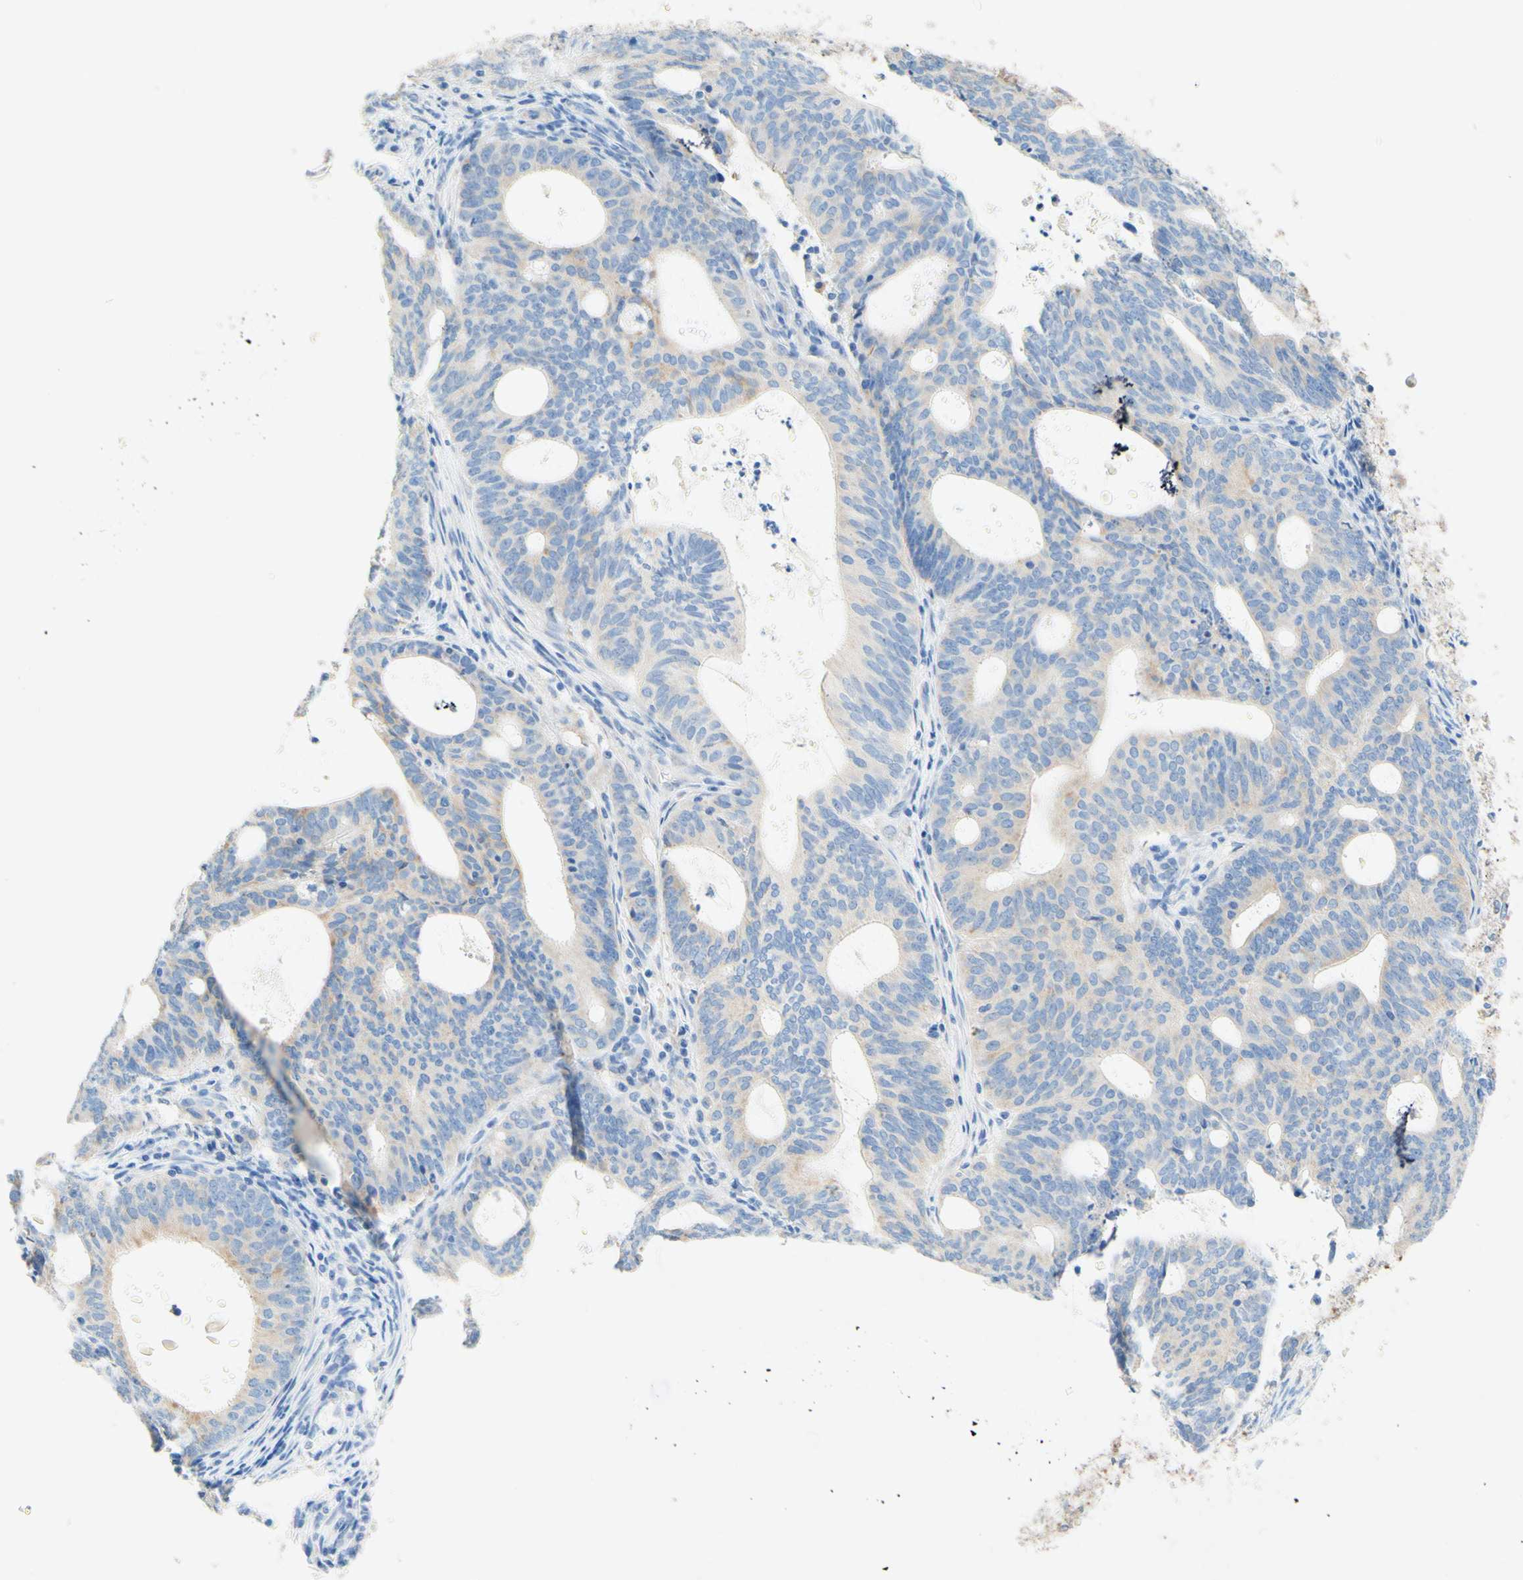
{"staining": {"intensity": "weak", "quantity": "<25%", "location": "cytoplasmic/membranous"}, "tissue": "endometrial cancer", "cell_type": "Tumor cells", "image_type": "cancer", "snomed": [{"axis": "morphology", "description": "Adenocarcinoma, NOS"}, {"axis": "topography", "description": "Uterus"}], "caption": "Immunohistochemical staining of human endometrial adenocarcinoma reveals no significant positivity in tumor cells. The staining is performed using DAB (3,3'-diaminobenzidine) brown chromogen with nuclei counter-stained in using hematoxylin.", "gene": "SLC46A1", "patient": {"sex": "female", "age": 83}}